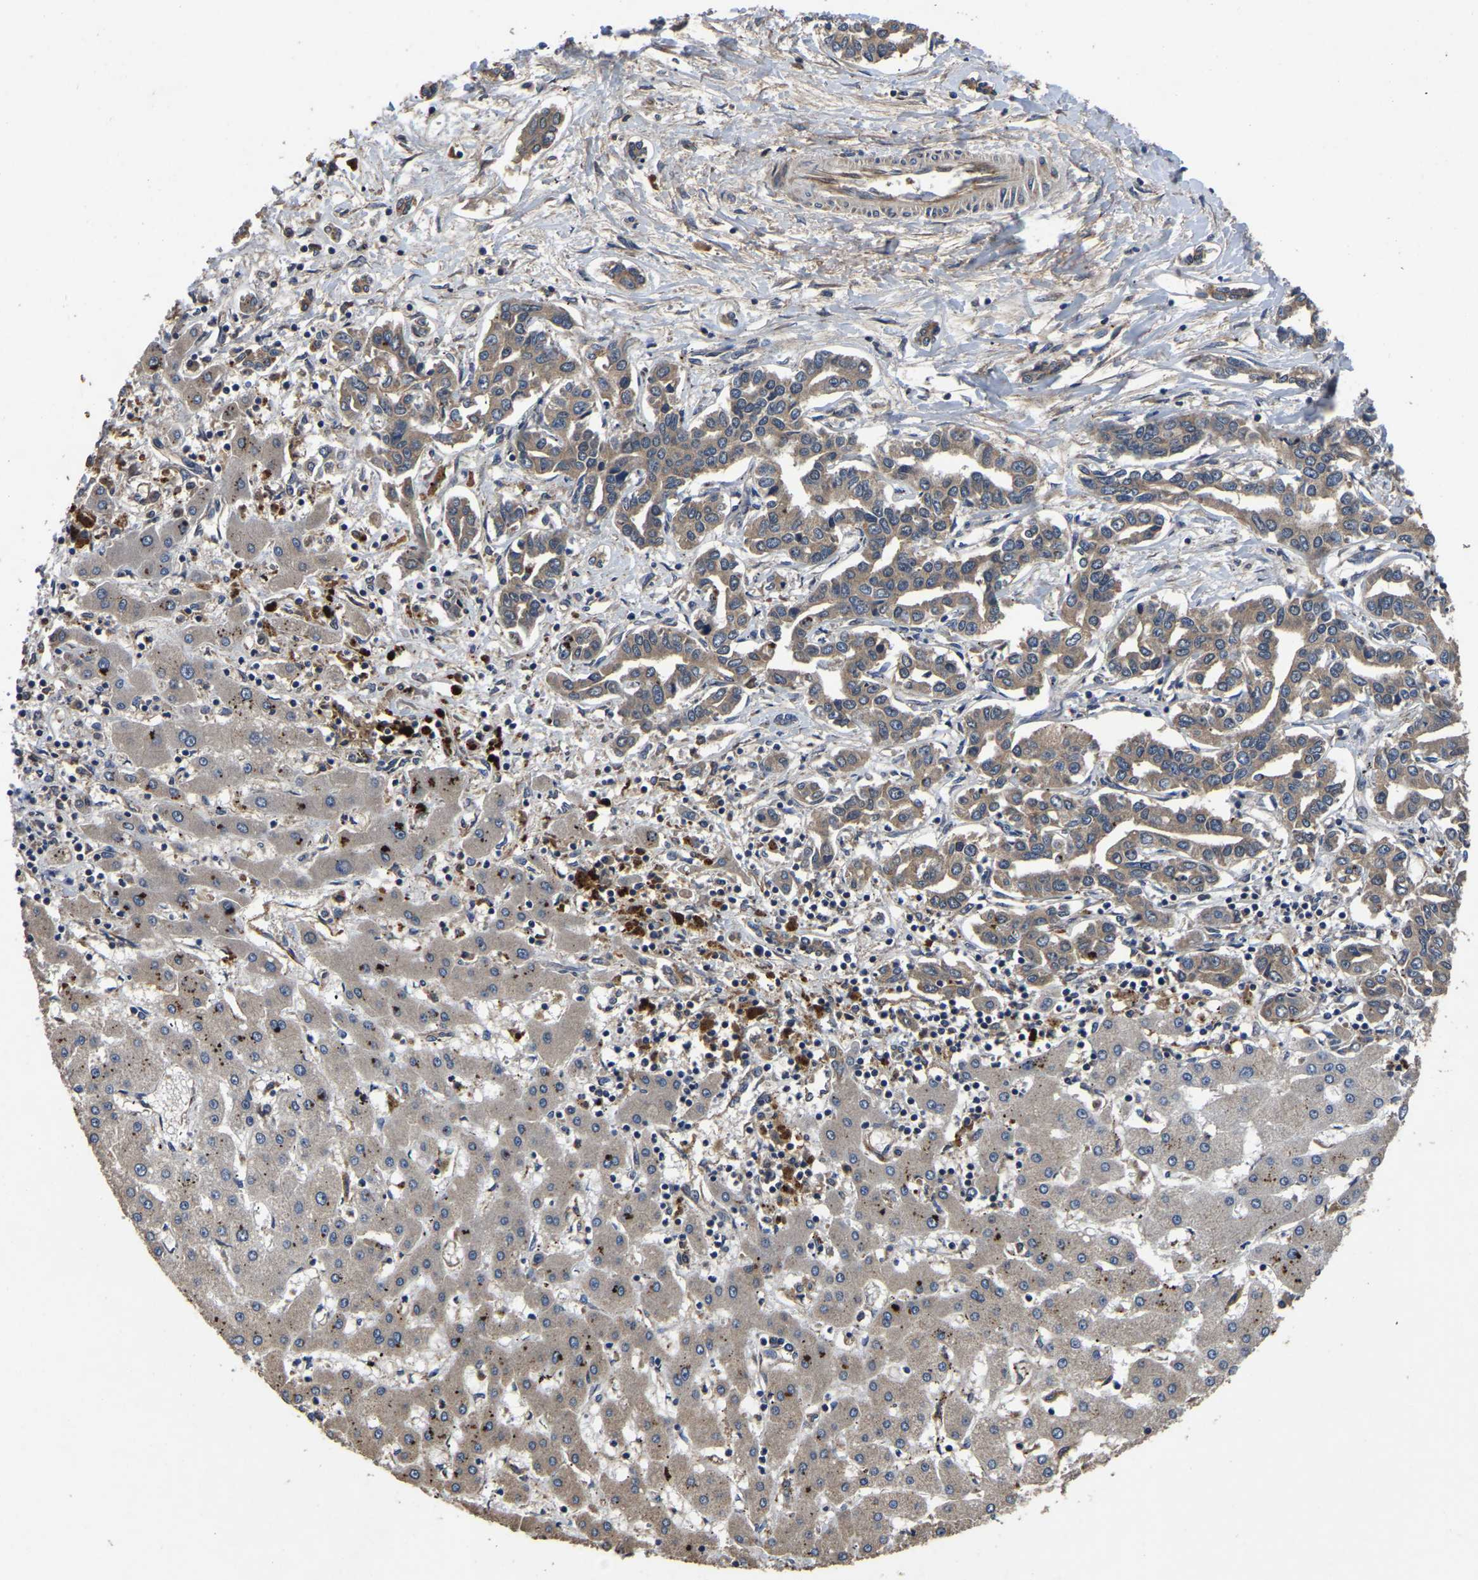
{"staining": {"intensity": "moderate", "quantity": ">75%", "location": "cytoplasmic/membranous"}, "tissue": "liver cancer", "cell_type": "Tumor cells", "image_type": "cancer", "snomed": [{"axis": "morphology", "description": "Cholangiocarcinoma"}, {"axis": "topography", "description": "Liver"}], "caption": "Moderate cytoplasmic/membranous protein positivity is appreciated in about >75% of tumor cells in liver cancer. The staining was performed using DAB to visualize the protein expression in brown, while the nuclei were stained in blue with hematoxylin (Magnification: 20x).", "gene": "CRYZL1", "patient": {"sex": "male", "age": 59}}